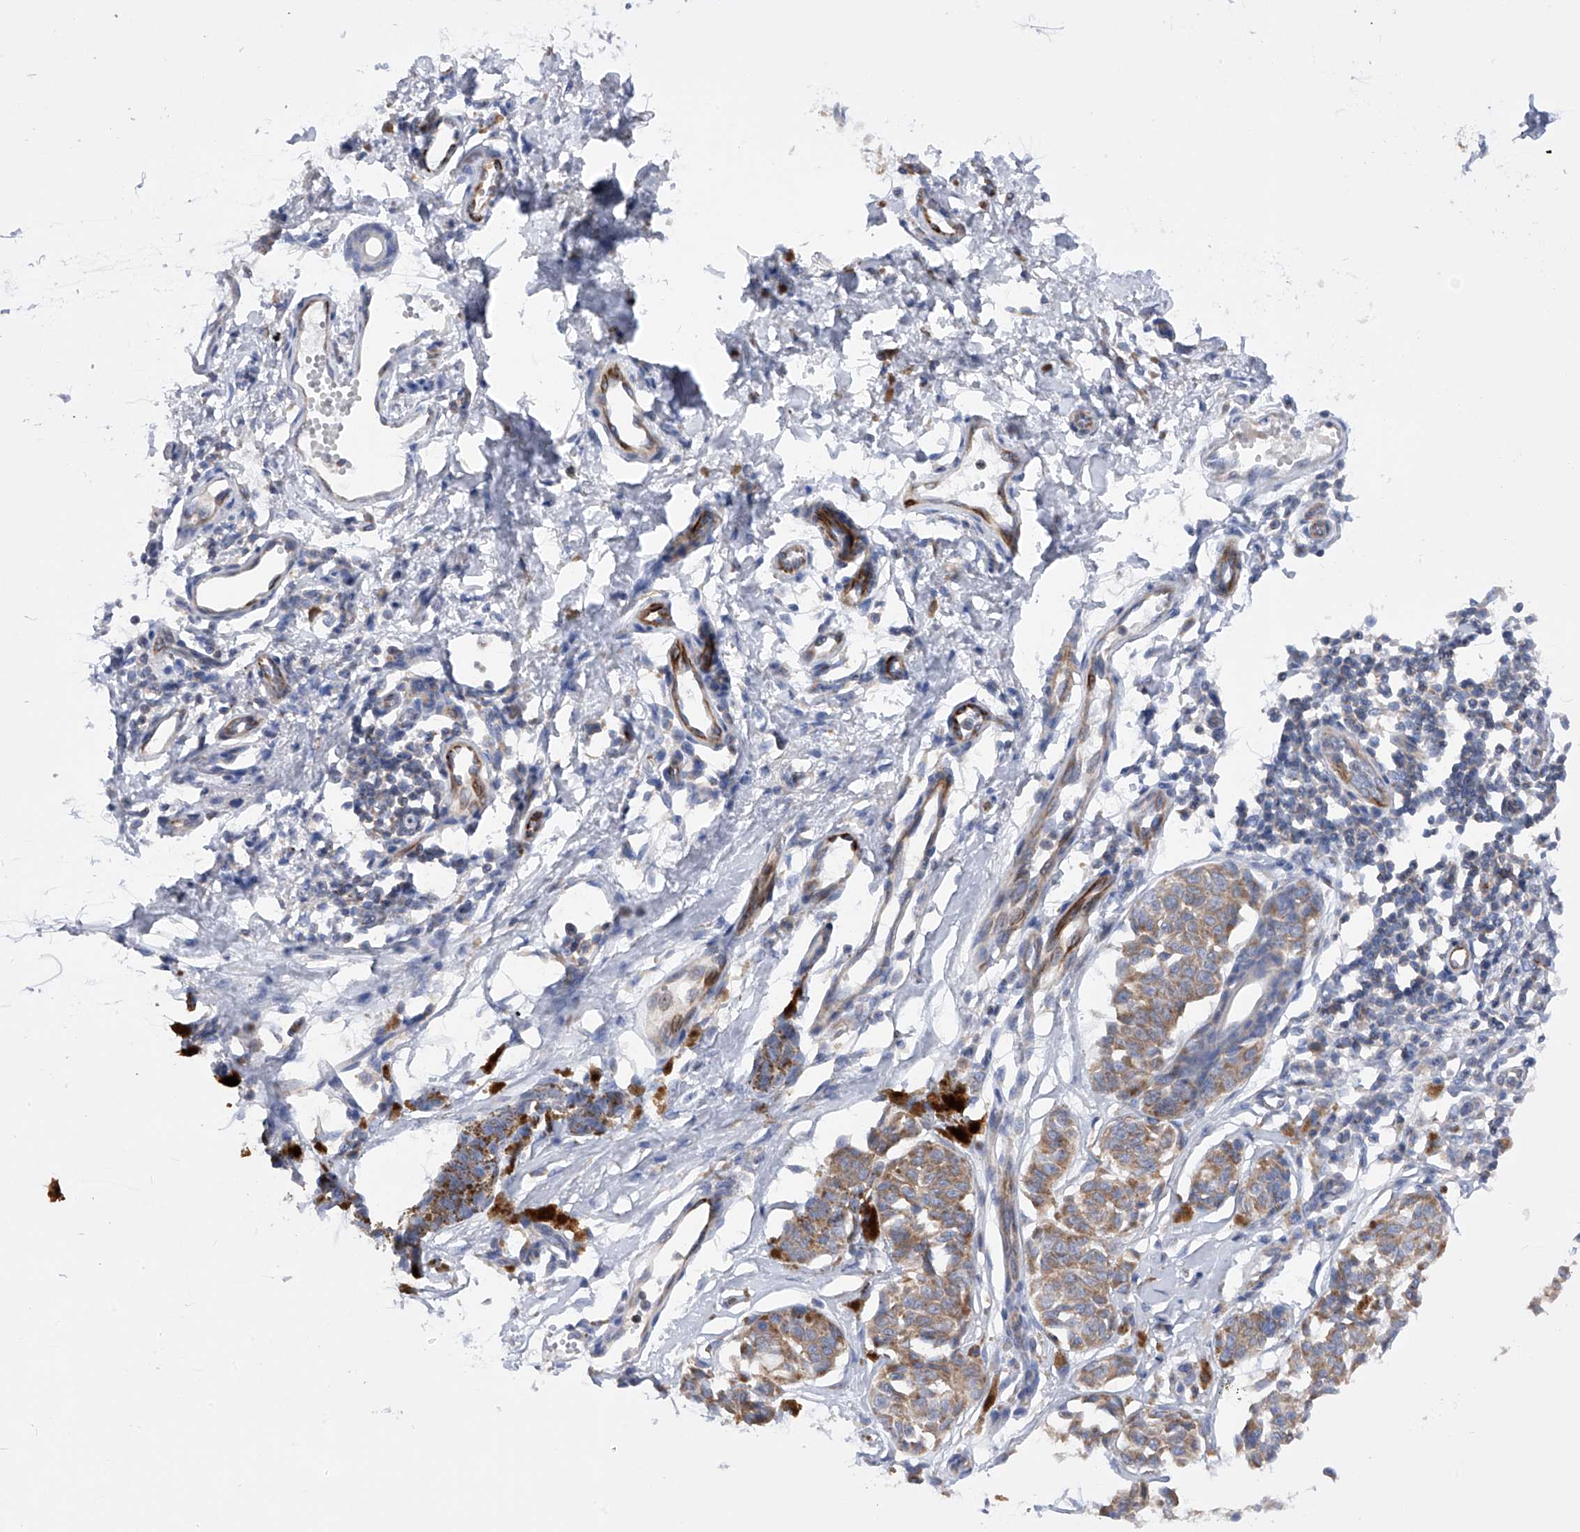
{"staining": {"intensity": "moderate", "quantity": ">75%", "location": "cytoplasmic/membranous"}, "tissue": "melanoma", "cell_type": "Tumor cells", "image_type": "cancer", "snomed": [{"axis": "morphology", "description": "Malignant melanoma, NOS"}, {"axis": "topography", "description": "Skin"}], "caption": "A micrograph of human malignant melanoma stained for a protein demonstrates moderate cytoplasmic/membranous brown staining in tumor cells. (IHC, brightfield microscopy, high magnification).", "gene": "MLYCD", "patient": {"sex": "male", "age": 53}}